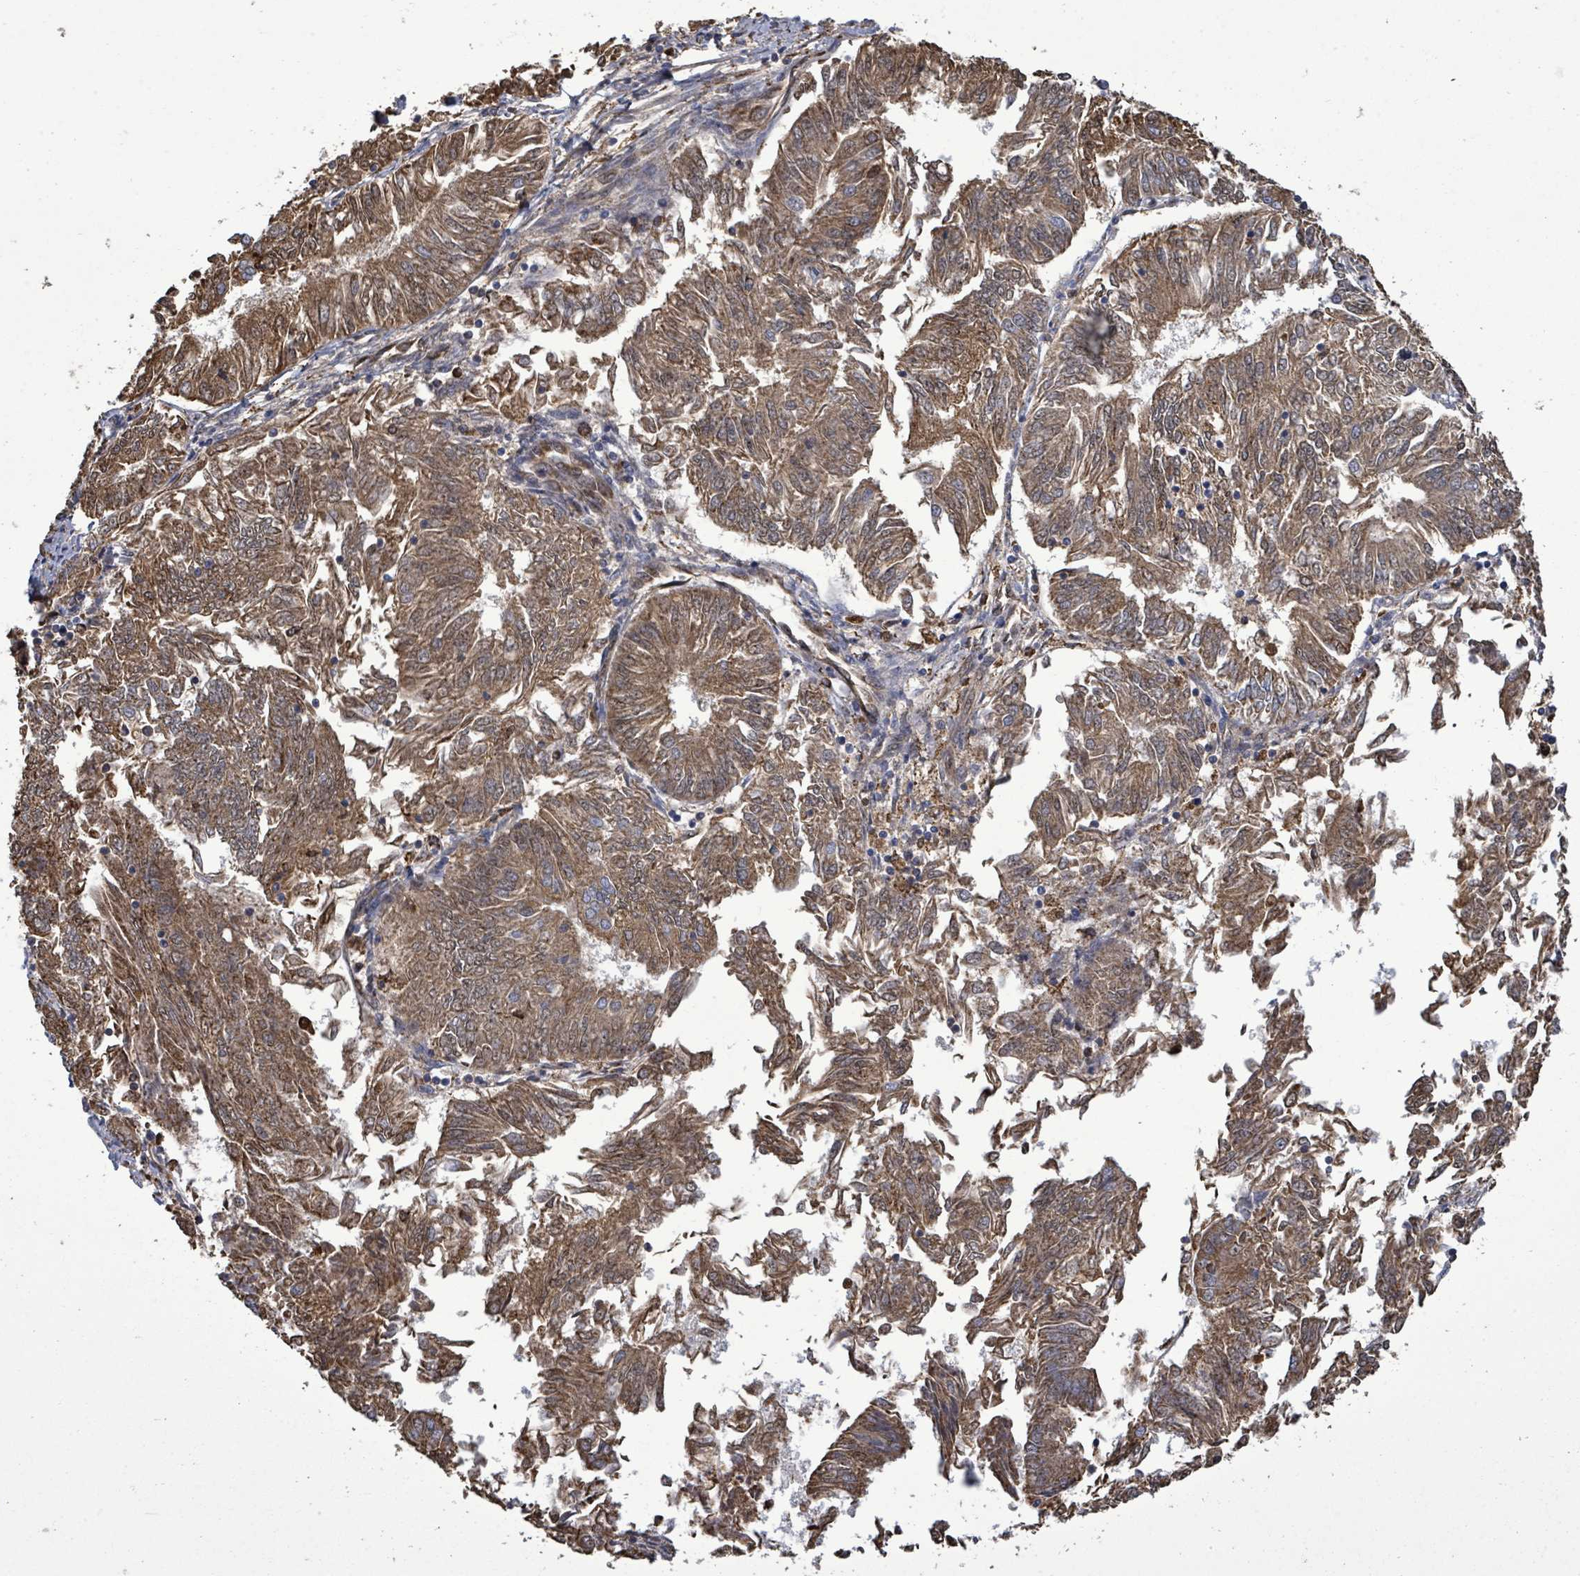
{"staining": {"intensity": "moderate", "quantity": ">75%", "location": "cytoplasmic/membranous"}, "tissue": "endometrial cancer", "cell_type": "Tumor cells", "image_type": "cancer", "snomed": [{"axis": "morphology", "description": "Adenocarcinoma, NOS"}, {"axis": "topography", "description": "Endometrium"}], "caption": "Moderate cytoplasmic/membranous protein staining is appreciated in about >75% of tumor cells in endometrial cancer.", "gene": "MTMR12", "patient": {"sex": "female", "age": 58}}